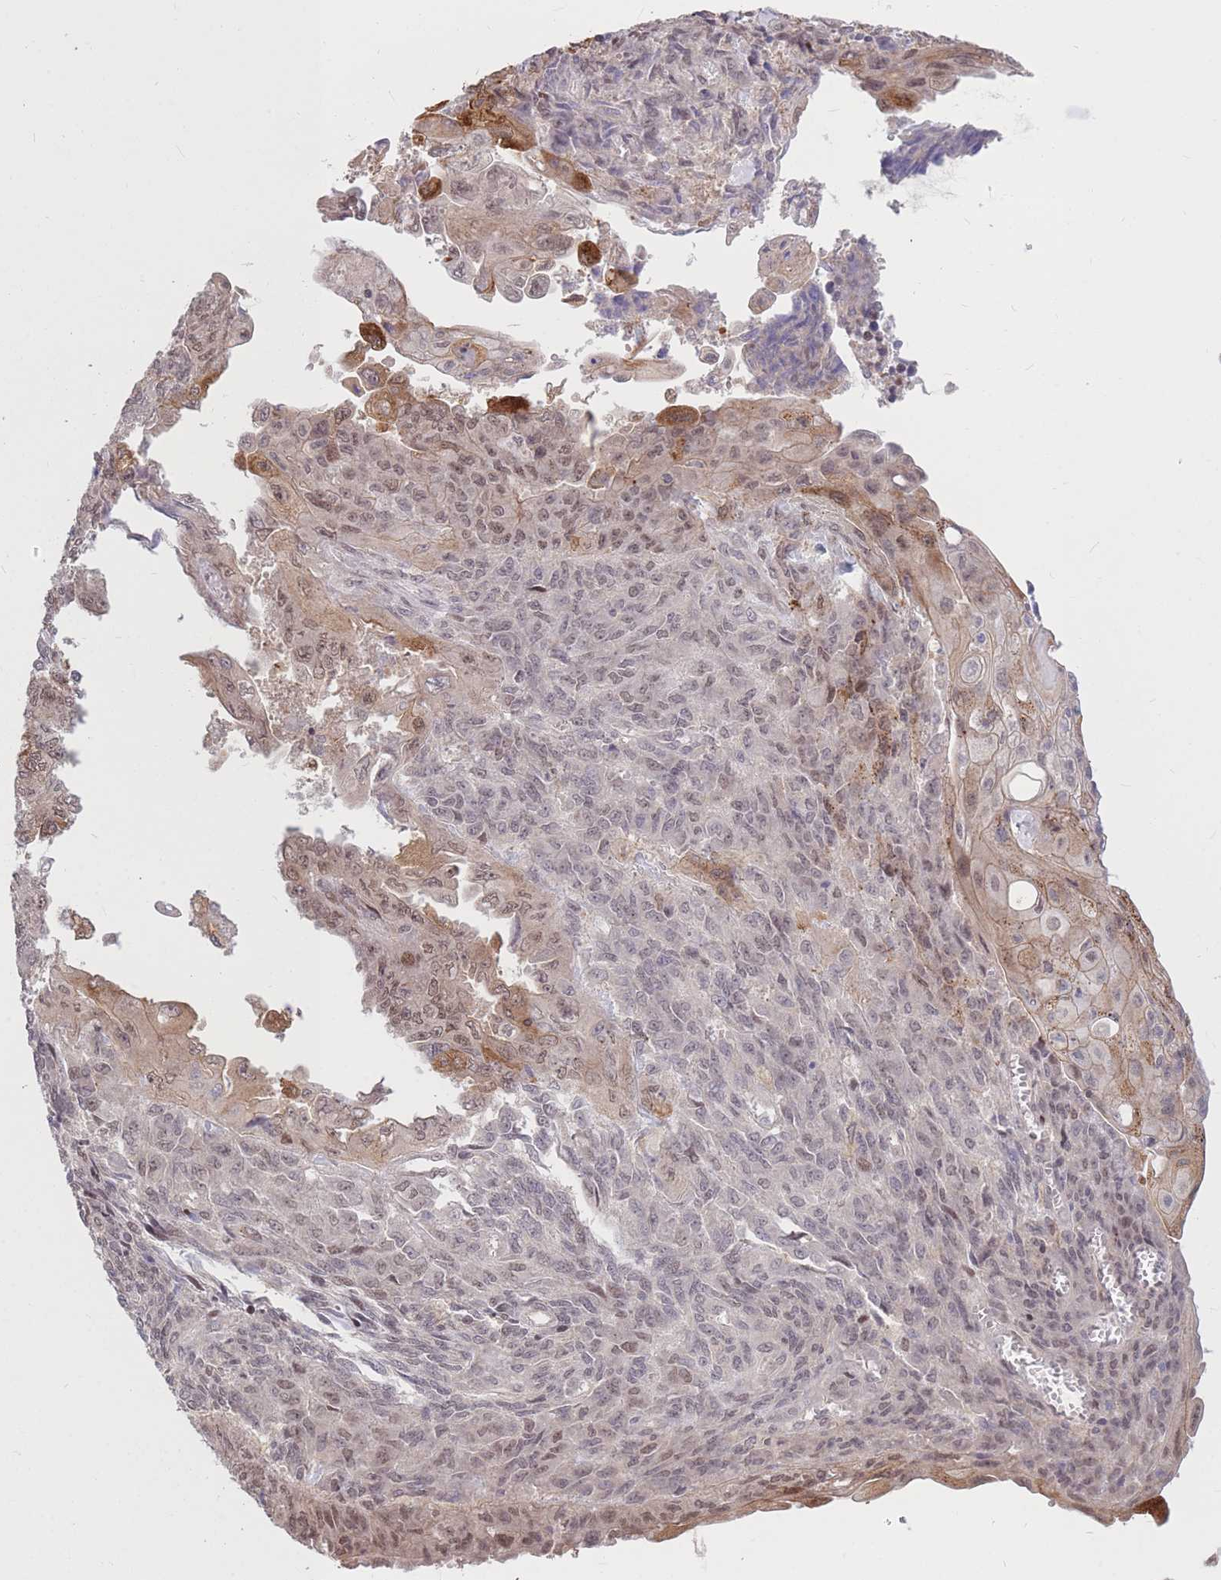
{"staining": {"intensity": "moderate", "quantity": "25%-75%", "location": "nuclear"}, "tissue": "endometrial cancer", "cell_type": "Tumor cells", "image_type": "cancer", "snomed": [{"axis": "morphology", "description": "Adenocarcinoma, NOS"}, {"axis": "topography", "description": "Endometrium"}], "caption": "Protein staining shows moderate nuclear expression in approximately 25%-75% of tumor cells in endometrial adenocarcinoma.", "gene": "TCF20", "patient": {"sex": "female", "age": 32}}